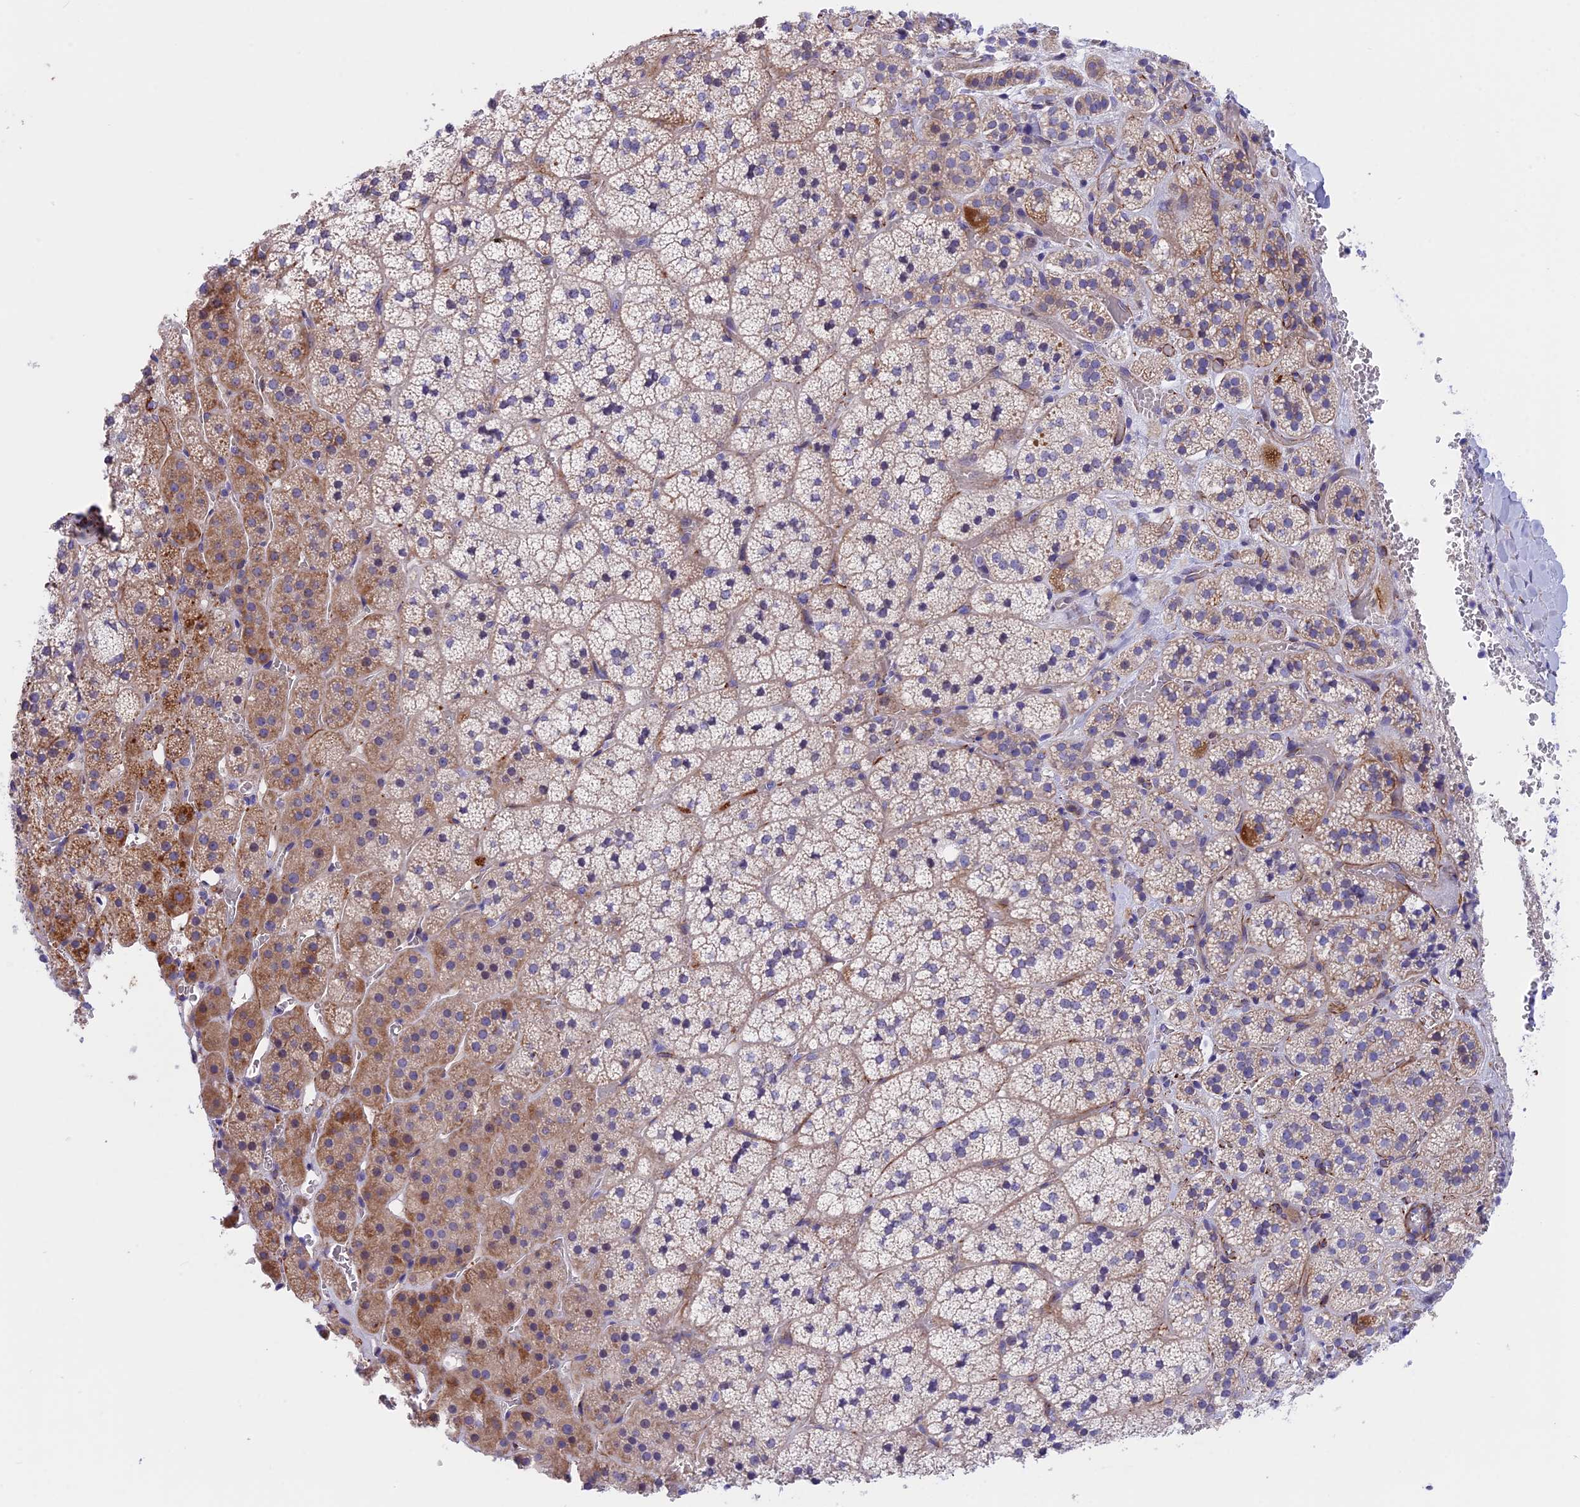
{"staining": {"intensity": "moderate", "quantity": "<25%", "location": "cytoplasmic/membranous"}, "tissue": "adrenal gland", "cell_type": "Glandular cells", "image_type": "normal", "snomed": [{"axis": "morphology", "description": "Normal tissue, NOS"}, {"axis": "topography", "description": "Adrenal gland"}], "caption": "A low amount of moderate cytoplasmic/membranous expression is appreciated in approximately <25% of glandular cells in benign adrenal gland.", "gene": "TMEM138", "patient": {"sex": "female", "age": 44}}